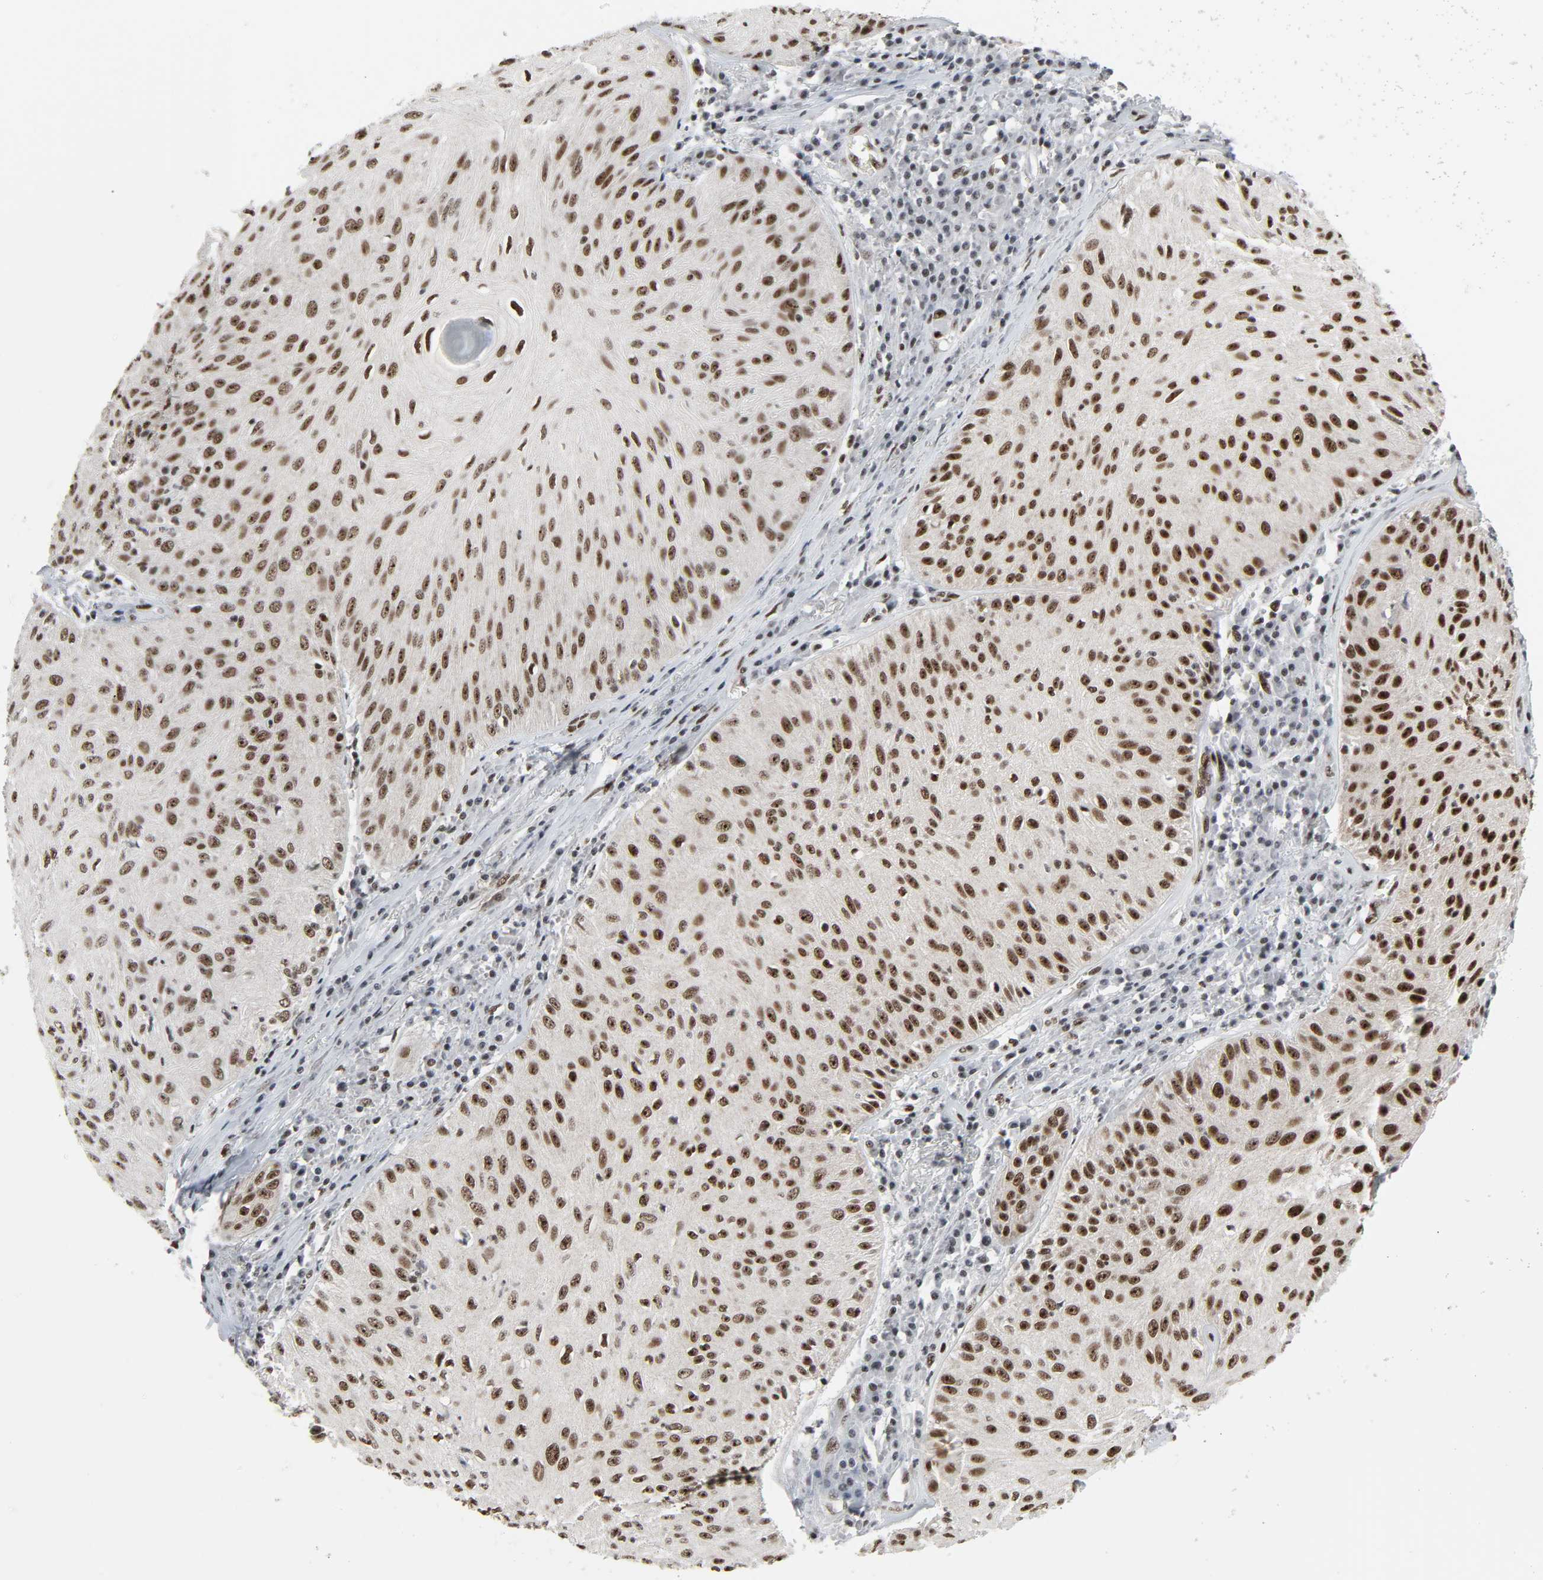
{"staining": {"intensity": "strong", "quantity": ">75%", "location": "nuclear"}, "tissue": "skin cancer", "cell_type": "Tumor cells", "image_type": "cancer", "snomed": [{"axis": "morphology", "description": "Squamous cell carcinoma, NOS"}, {"axis": "topography", "description": "Skin"}], "caption": "High-power microscopy captured an IHC histopathology image of skin squamous cell carcinoma, revealing strong nuclear staining in about >75% of tumor cells.", "gene": "CDK7", "patient": {"sex": "male", "age": 65}}